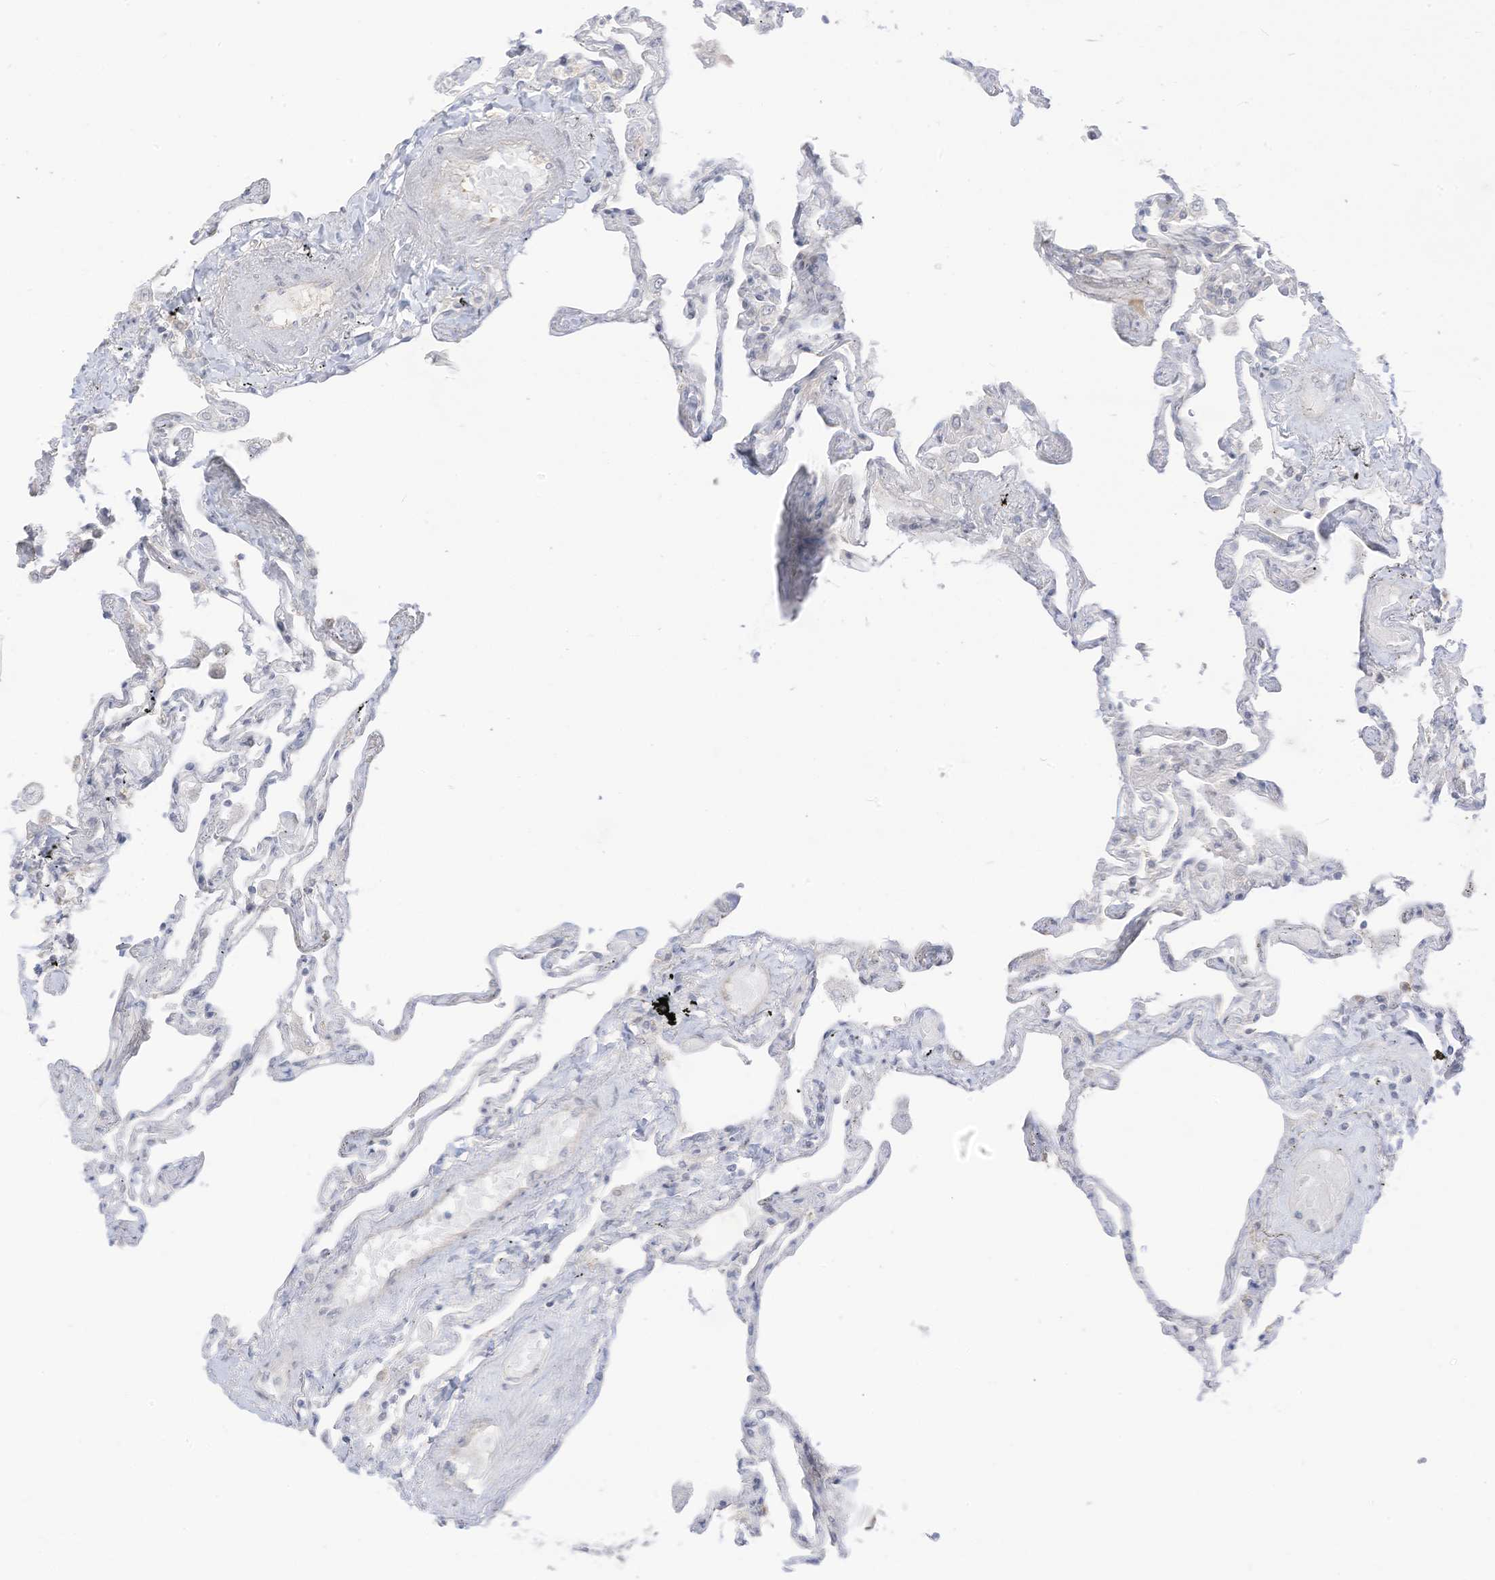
{"staining": {"intensity": "negative", "quantity": "none", "location": "none"}, "tissue": "lung", "cell_type": "Alveolar cells", "image_type": "normal", "snomed": [{"axis": "morphology", "description": "Normal tissue, NOS"}, {"axis": "topography", "description": "Lung"}], "caption": "The photomicrograph shows no staining of alveolar cells in benign lung.", "gene": "ASPRV1", "patient": {"sex": "female", "age": 67}}